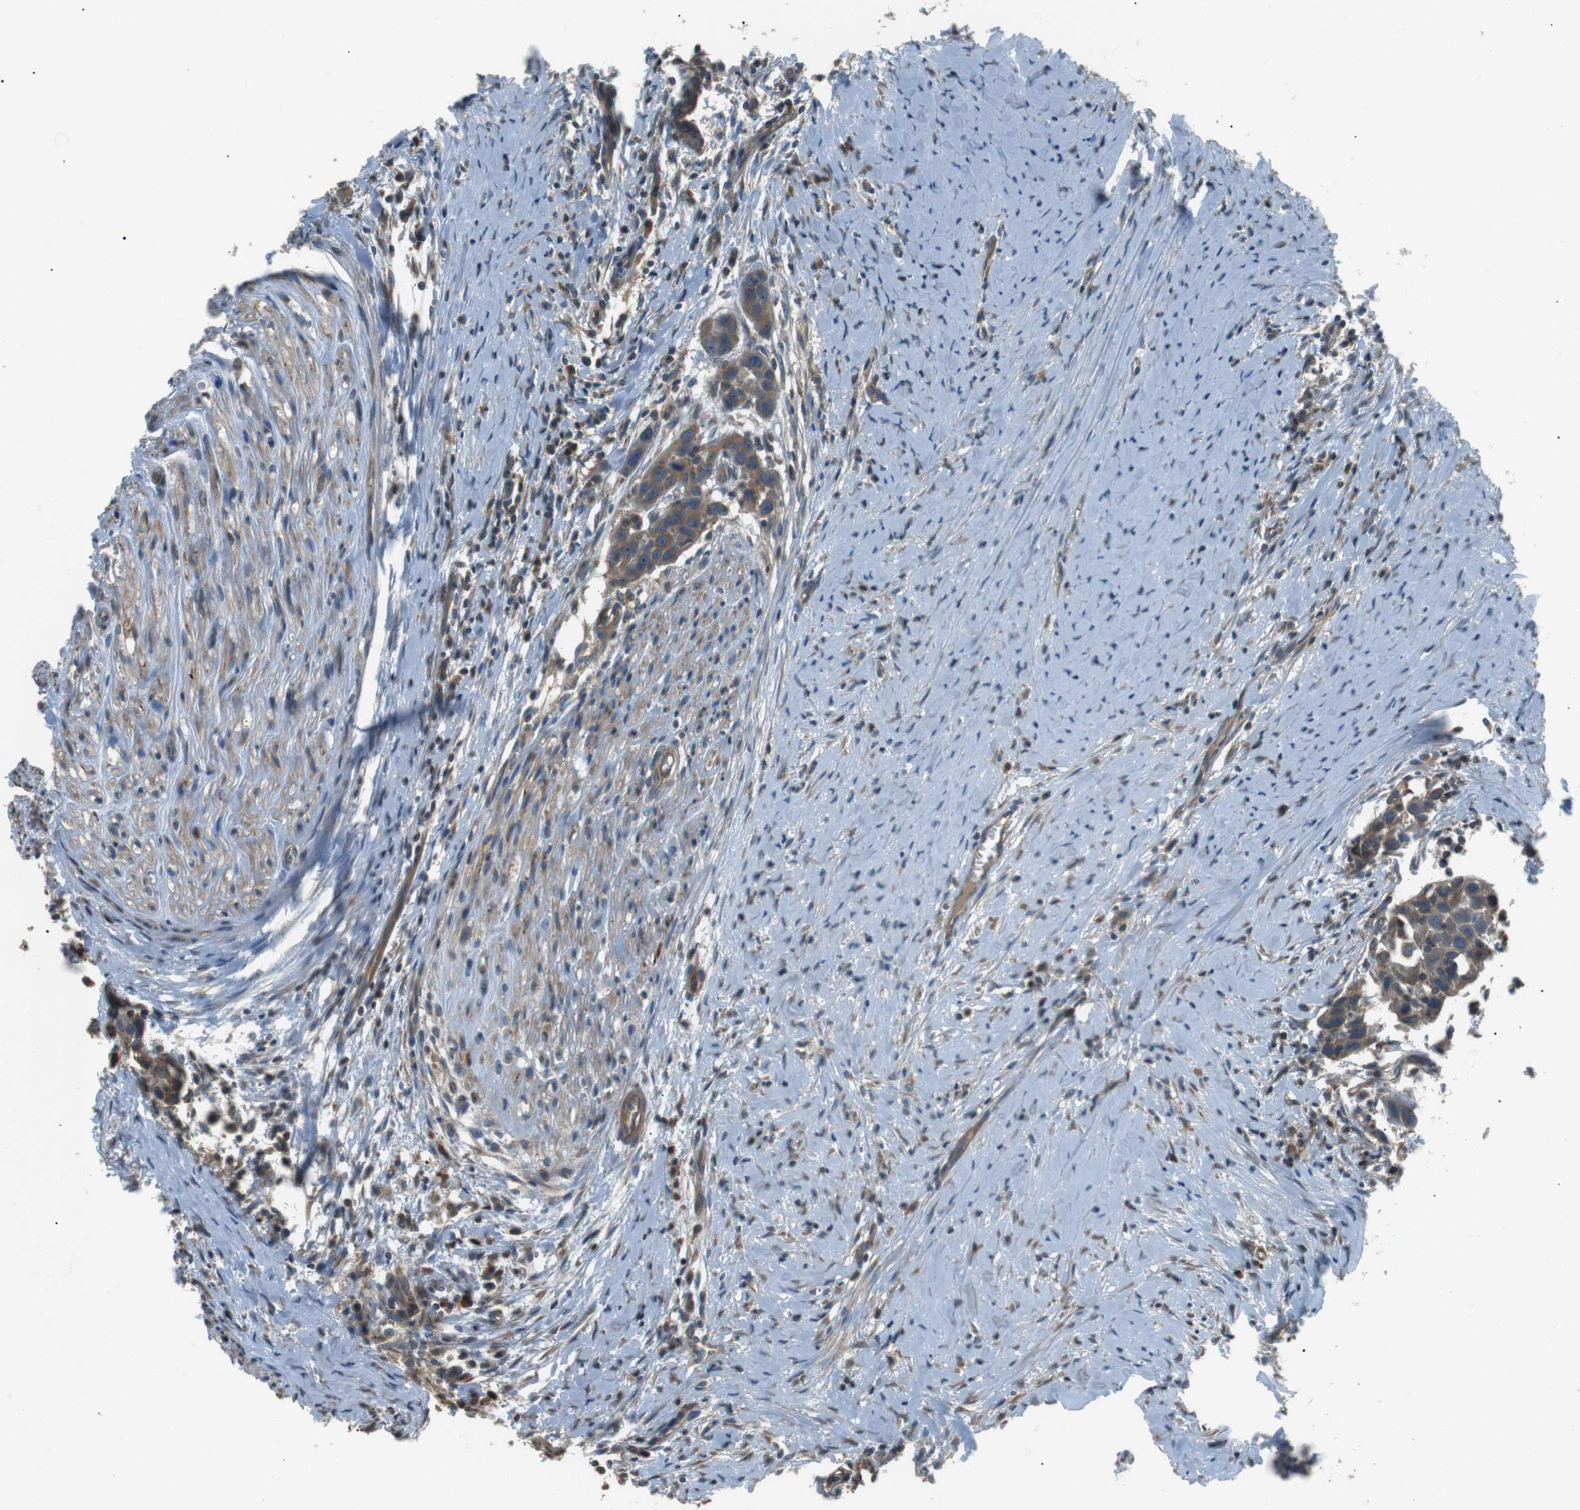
{"staining": {"intensity": "moderate", "quantity": ">75%", "location": "cytoplasmic/membranous"}, "tissue": "head and neck cancer", "cell_type": "Tumor cells", "image_type": "cancer", "snomed": [{"axis": "morphology", "description": "Squamous cell carcinoma, NOS"}, {"axis": "topography", "description": "Oral tissue"}, {"axis": "topography", "description": "Head-Neck"}], "caption": "About >75% of tumor cells in head and neck cancer demonstrate moderate cytoplasmic/membranous protein staining as visualized by brown immunohistochemical staining.", "gene": "GPR161", "patient": {"sex": "female", "age": 50}}